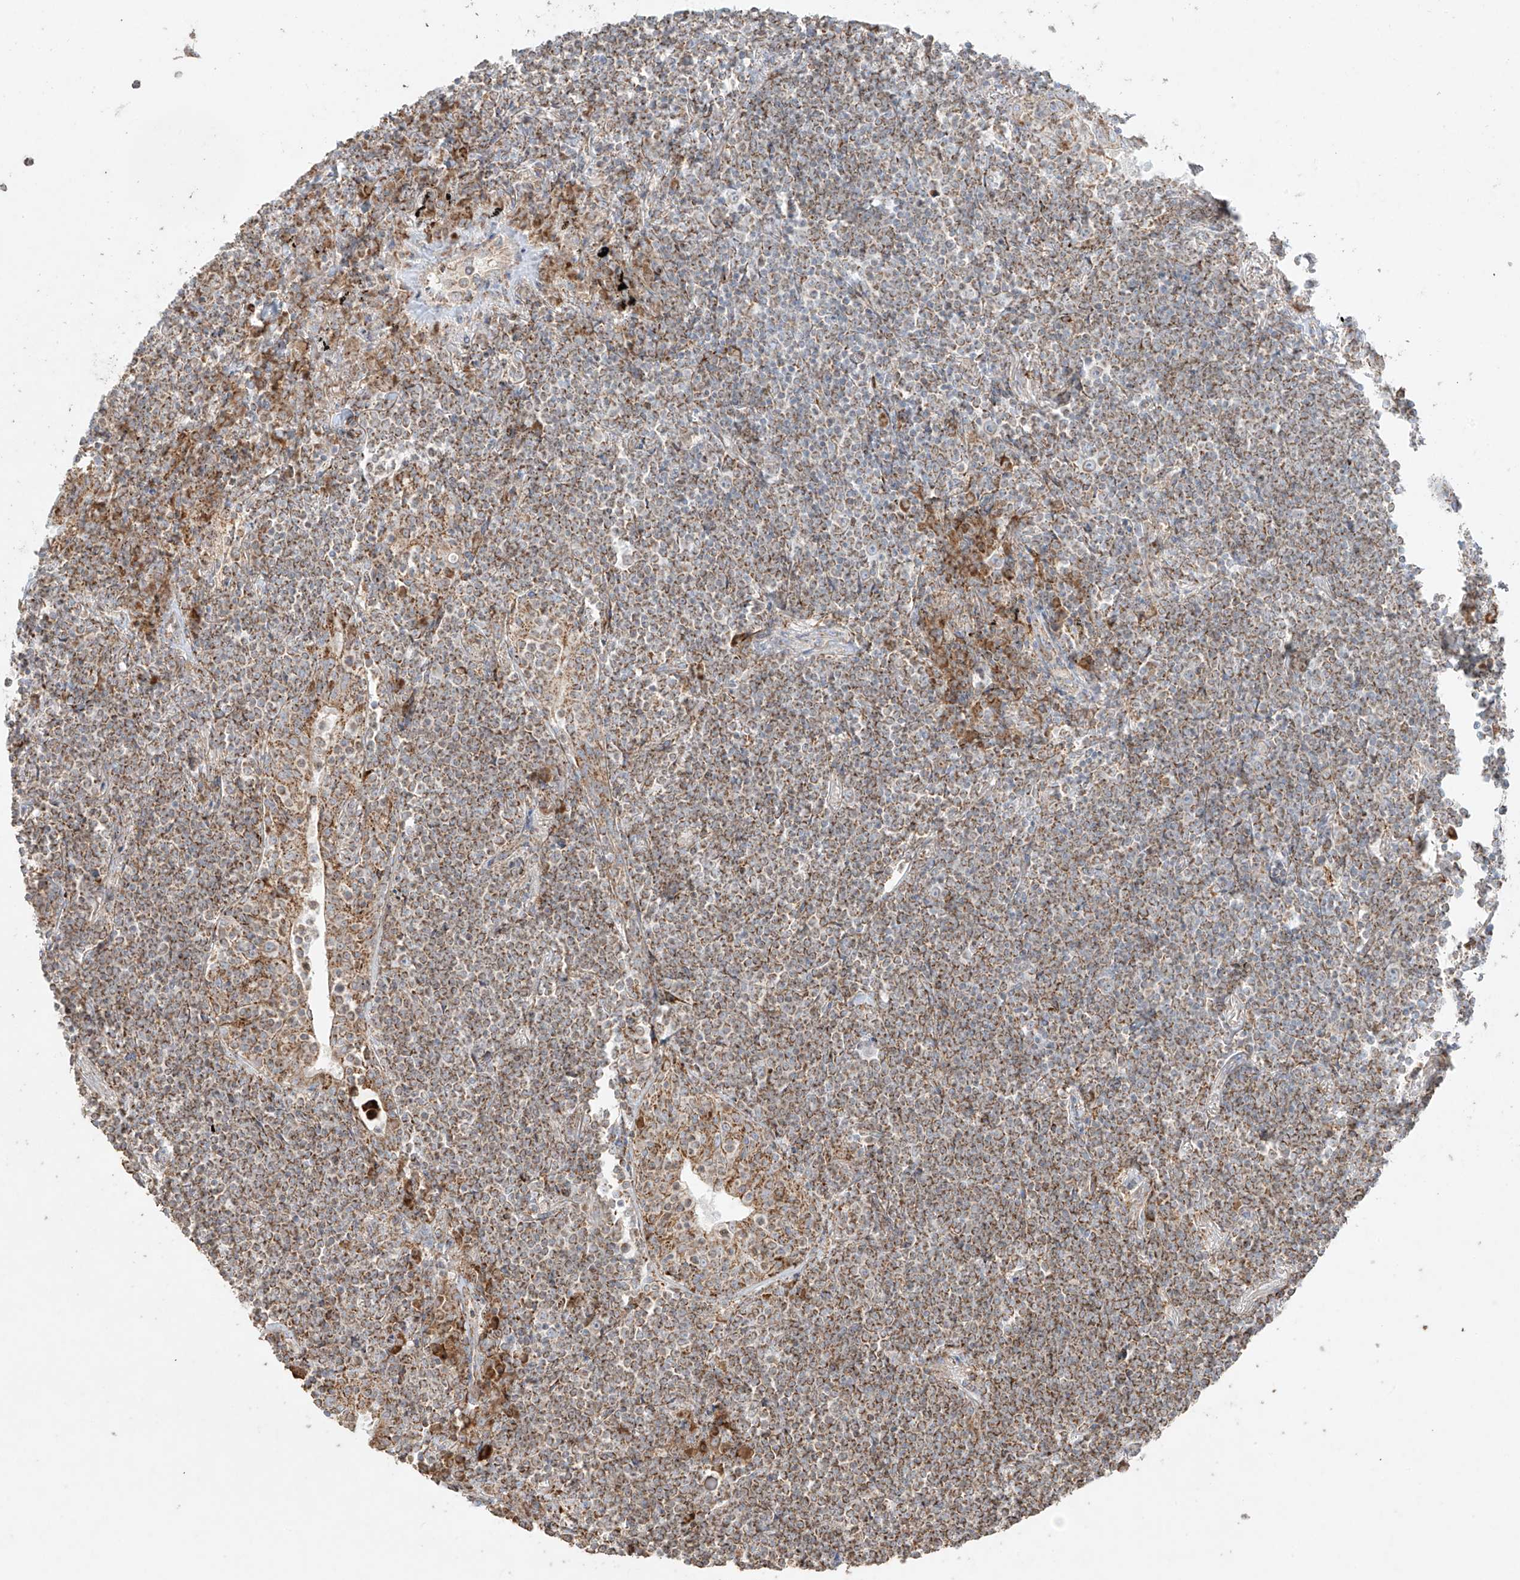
{"staining": {"intensity": "moderate", "quantity": ">75%", "location": "cytoplasmic/membranous"}, "tissue": "lymphoma", "cell_type": "Tumor cells", "image_type": "cancer", "snomed": [{"axis": "morphology", "description": "Malignant lymphoma, non-Hodgkin's type, Low grade"}, {"axis": "topography", "description": "Lung"}], "caption": "The histopathology image exhibits a brown stain indicating the presence of a protein in the cytoplasmic/membranous of tumor cells in lymphoma. The staining was performed using DAB (3,3'-diaminobenzidine), with brown indicating positive protein expression. Nuclei are stained blue with hematoxylin.", "gene": "COLGALT2", "patient": {"sex": "female", "age": 71}}